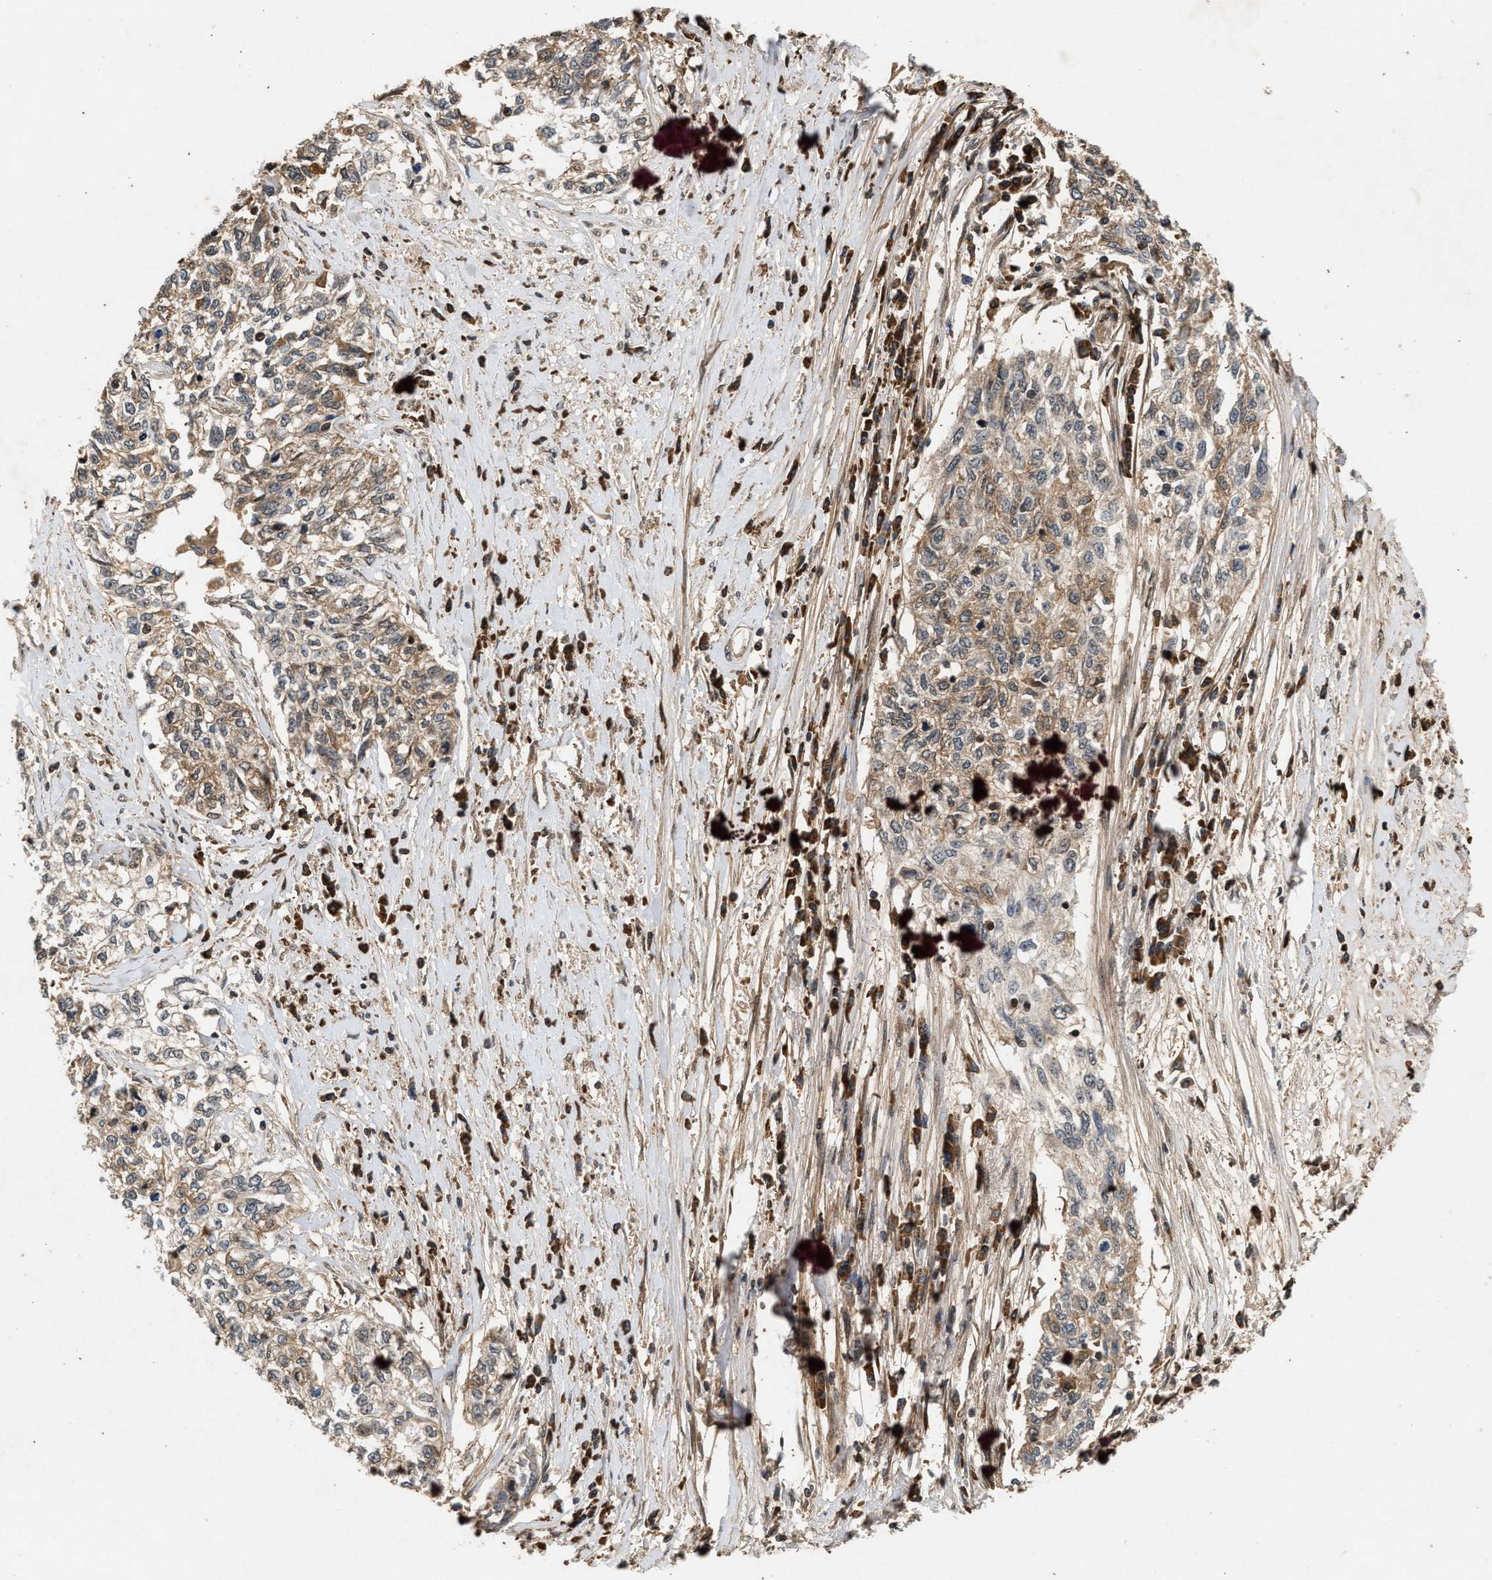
{"staining": {"intensity": "moderate", "quantity": ">75%", "location": "cytoplasmic/membranous"}, "tissue": "cervical cancer", "cell_type": "Tumor cells", "image_type": "cancer", "snomed": [{"axis": "morphology", "description": "Squamous cell carcinoma, NOS"}, {"axis": "topography", "description": "Cervix"}], "caption": "IHC photomicrograph of cervical cancer (squamous cell carcinoma) stained for a protein (brown), which exhibits medium levels of moderate cytoplasmic/membranous staining in approximately >75% of tumor cells.", "gene": "RUSC2", "patient": {"sex": "female", "age": 57}}